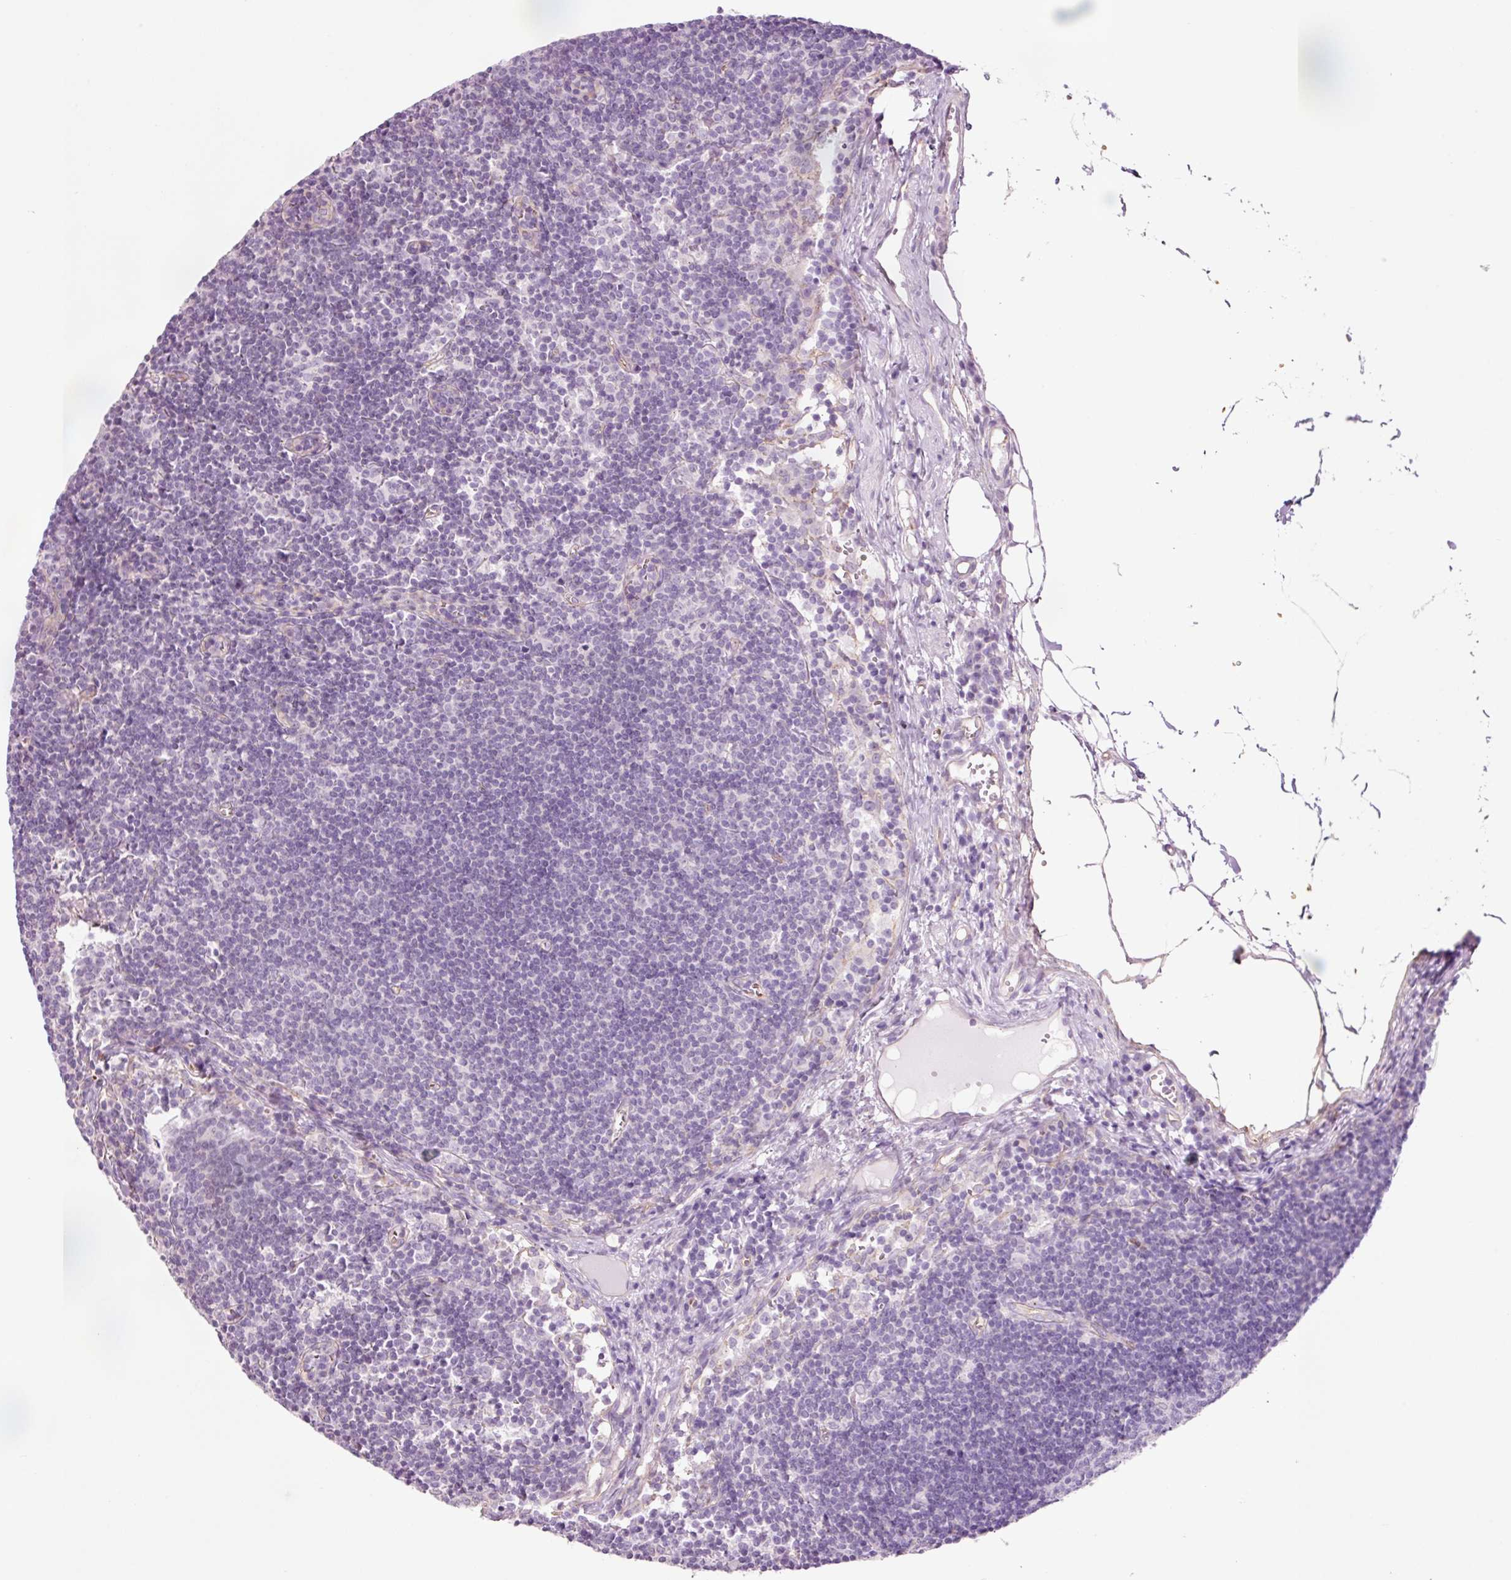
{"staining": {"intensity": "negative", "quantity": "none", "location": "none"}, "tissue": "lymph node", "cell_type": "Germinal center cells", "image_type": "normal", "snomed": [{"axis": "morphology", "description": "Normal tissue, NOS"}, {"axis": "topography", "description": "Lymph node"}], "caption": "IHC image of benign lymph node: human lymph node stained with DAB (3,3'-diaminobenzidine) reveals no significant protein expression in germinal center cells.", "gene": "HSPA4L", "patient": {"sex": "female", "age": 29}}